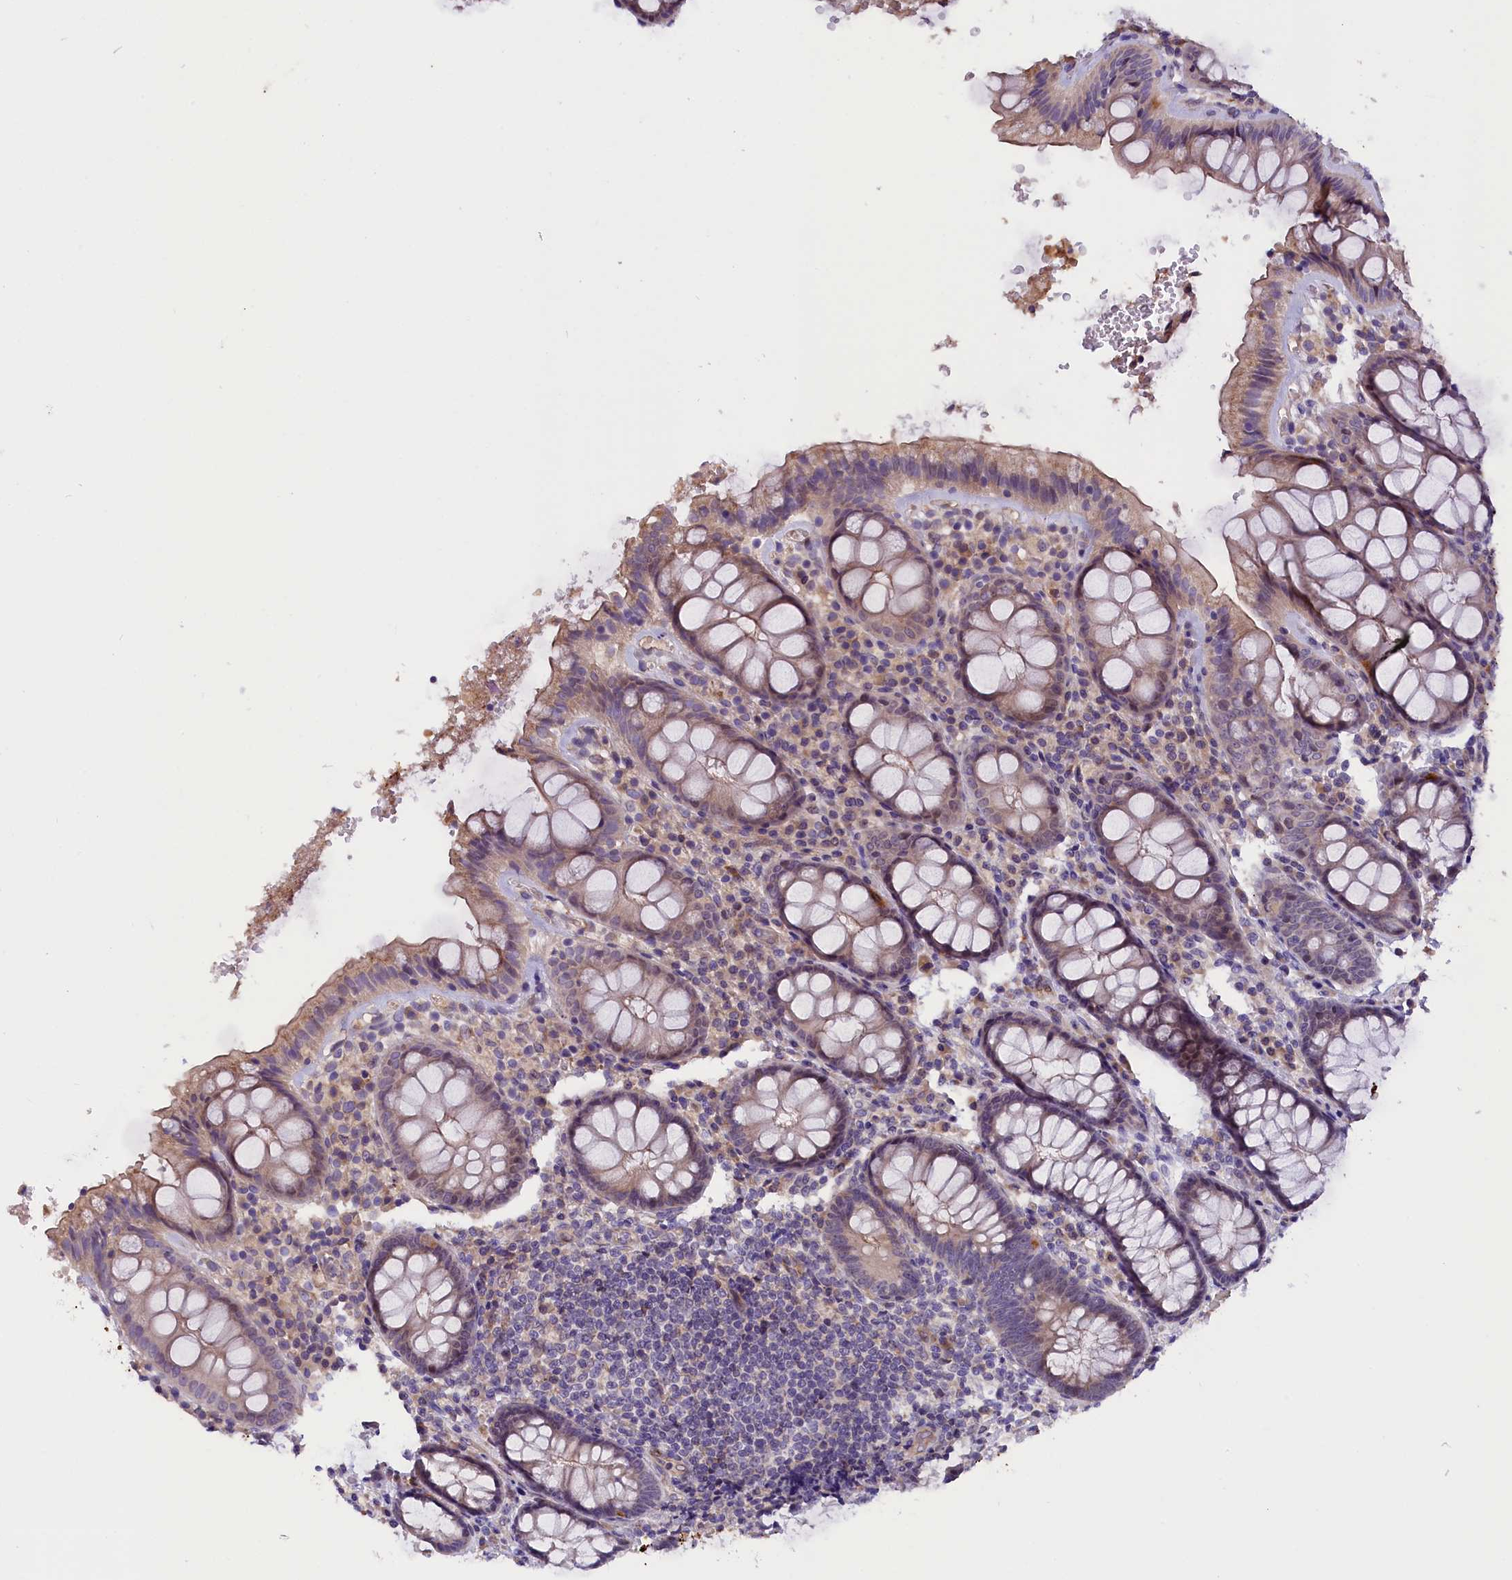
{"staining": {"intensity": "weak", "quantity": "25%-75%", "location": "cytoplasmic/membranous"}, "tissue": "rectum", "cell_type": "Glandular cells", "image_type": "normal", "snomed": [{"axis": "morphology", "description": "Normal tissue, NOS"}, {"axis": "topography", "description": "Rectum"}], "caption": "High-power microscopy captured an IHC micrograph of unremarkable rectum, revealing weak cytoplasmic/membranous positivity in approximately 25%-75% of glandular cells. The staining is performed using DAB (3,3'-diaminobenzidine) brown chromogen to label protein expression. The nuclei are counter-stained blue using hematoxylin.", "gene": "CCDC32", "patient": {"sex": "male", "age": 83}}